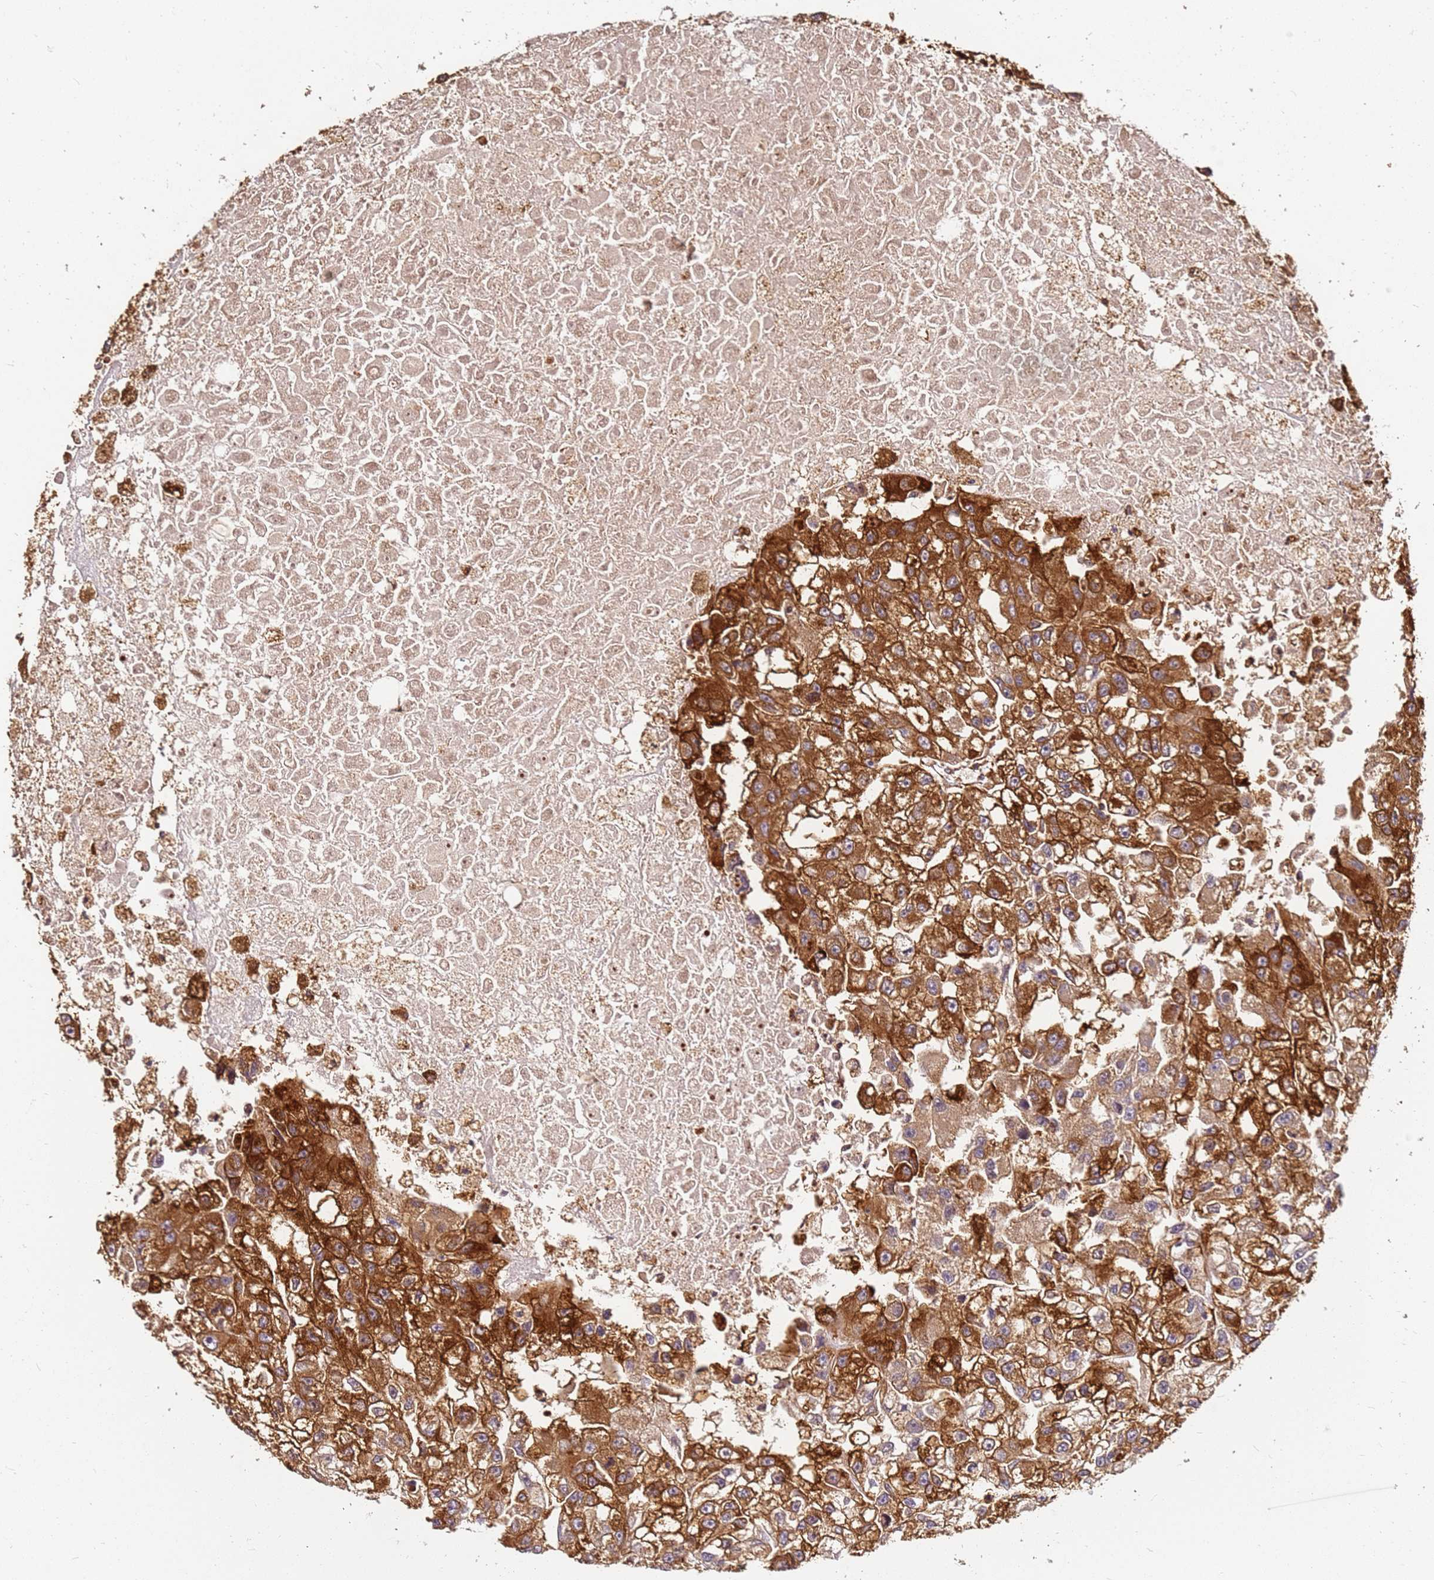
{"staining": {"intensity": "strong", "quantity": ">75%", "location": "cytoplasmic/membranous"}, "tissue": "renal cancer", "cell_type": "Tumor cells", "image_type": "cancer", "snomed": [{"axis": "morphology", "description": "Adenocarcinoma, NOS"}, {"axis": "topography", "description": "Kidney"}], "caption": "Strong cytoplasmic/membranous protein staining is identified in about >75% of tumor cells in renal cancer (adenocarcinoma). (DAB (3,3'-diaminobenzidine) IHC, brown staining for protein, blue staining for nuclei).", "gene": "DVL3", "patient": {"sex": "male", "age": 63}}